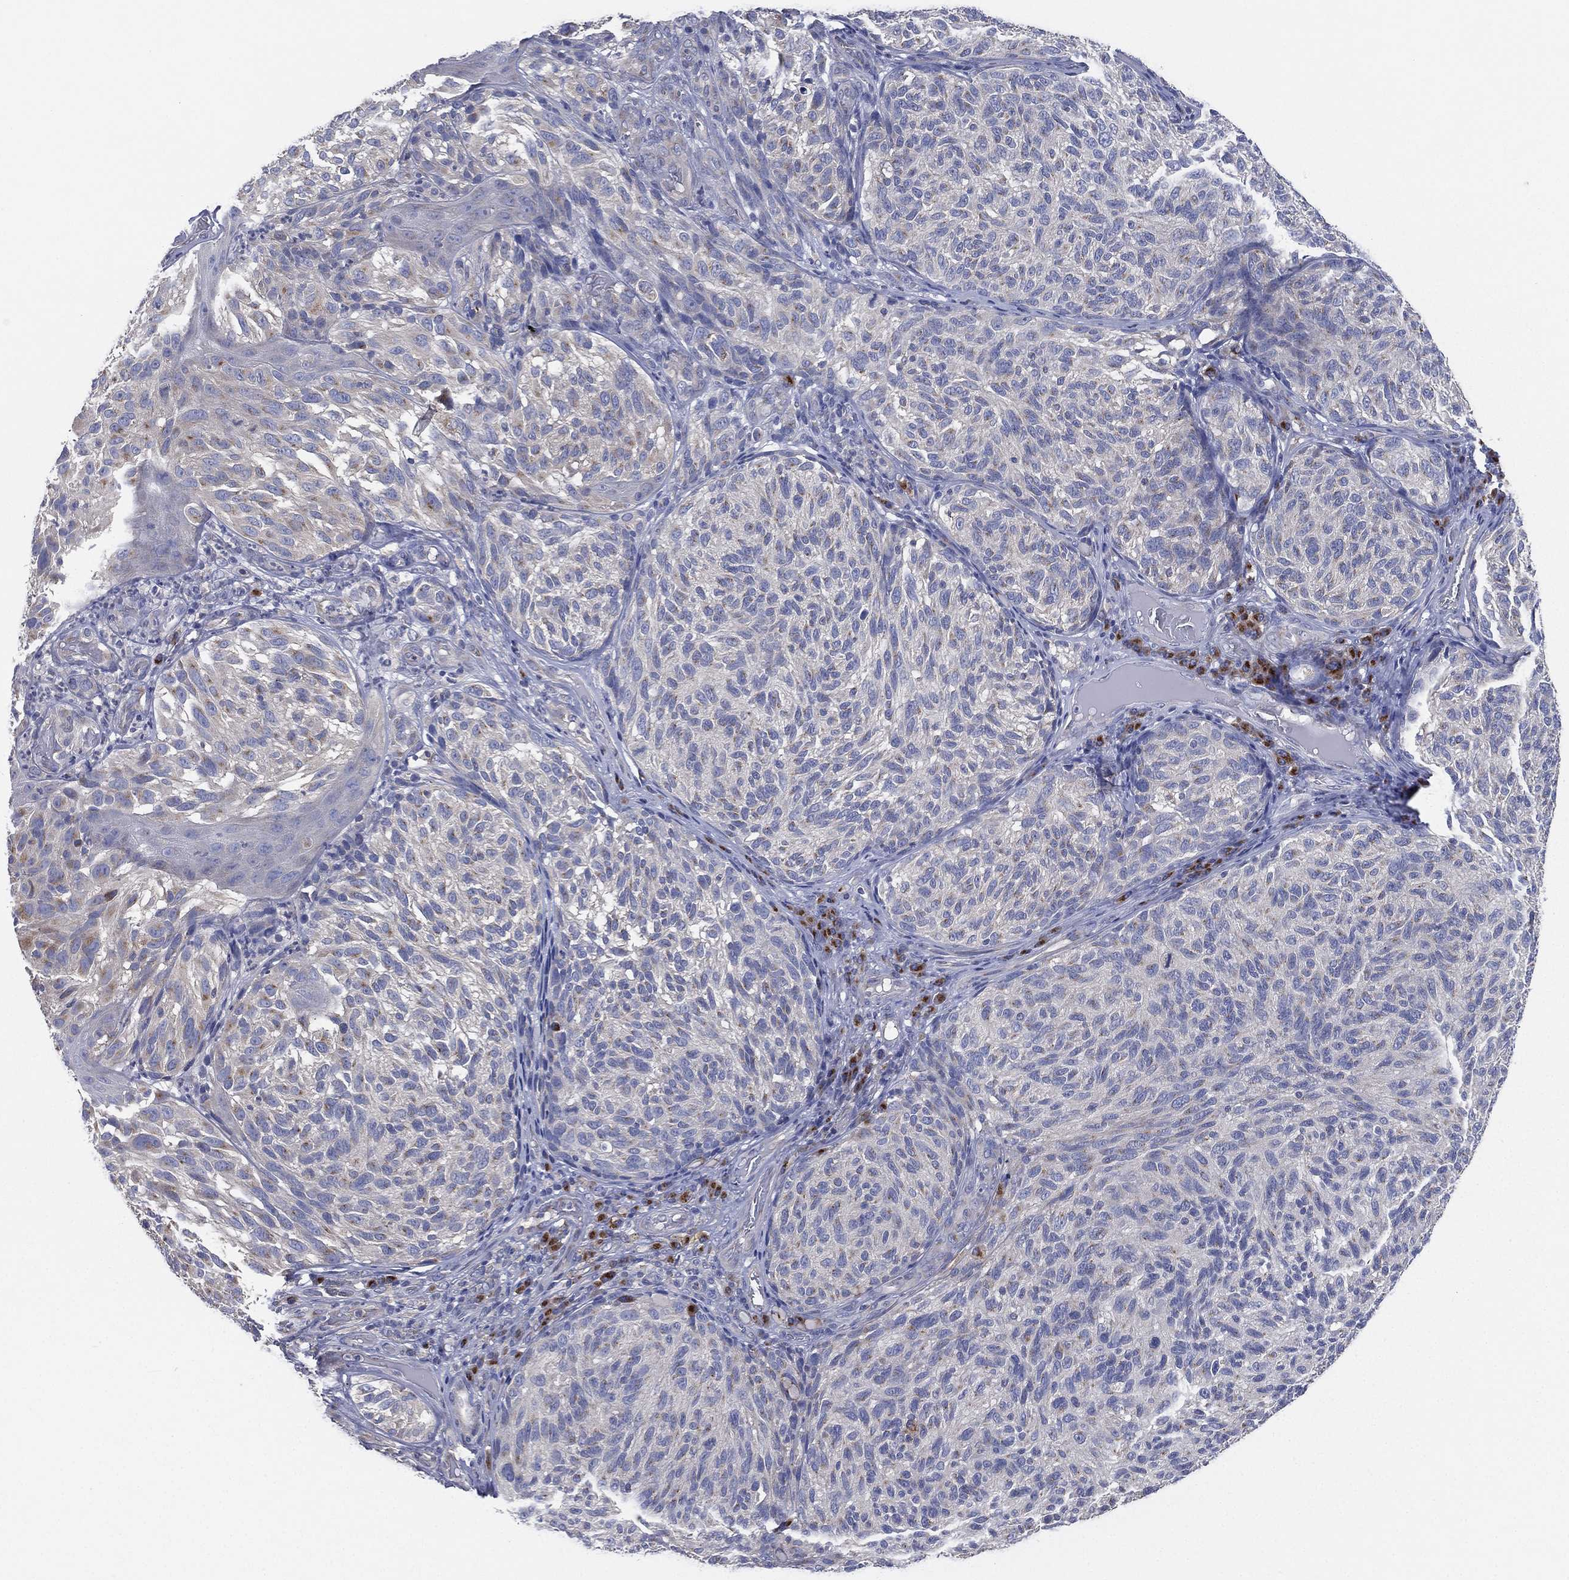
{"staining": {"intensity": "negative", "quantity": "none", "location": "none"}, "tissue": "melanoma", "cell_type": "Tumor cells", "image_type": "cancer", "snomed": [{"axis": "morphology", "description": "Malignant melanoma, NOS"}, {"axis": "topography", "description": "Skin"}], "caption": "Immunohistochemistry (IHC) image of neoplastic tissue: human malignant melanoma stained with DAB demonstrates no significant protein staining in tumor cells. (Stains: DAB IHC with hematoxylin counter stain, Microscopy: brightfield microscopy at high magnification).", "gene": "ATP8A2", "patient": {"sex": "female", "age": 73}}